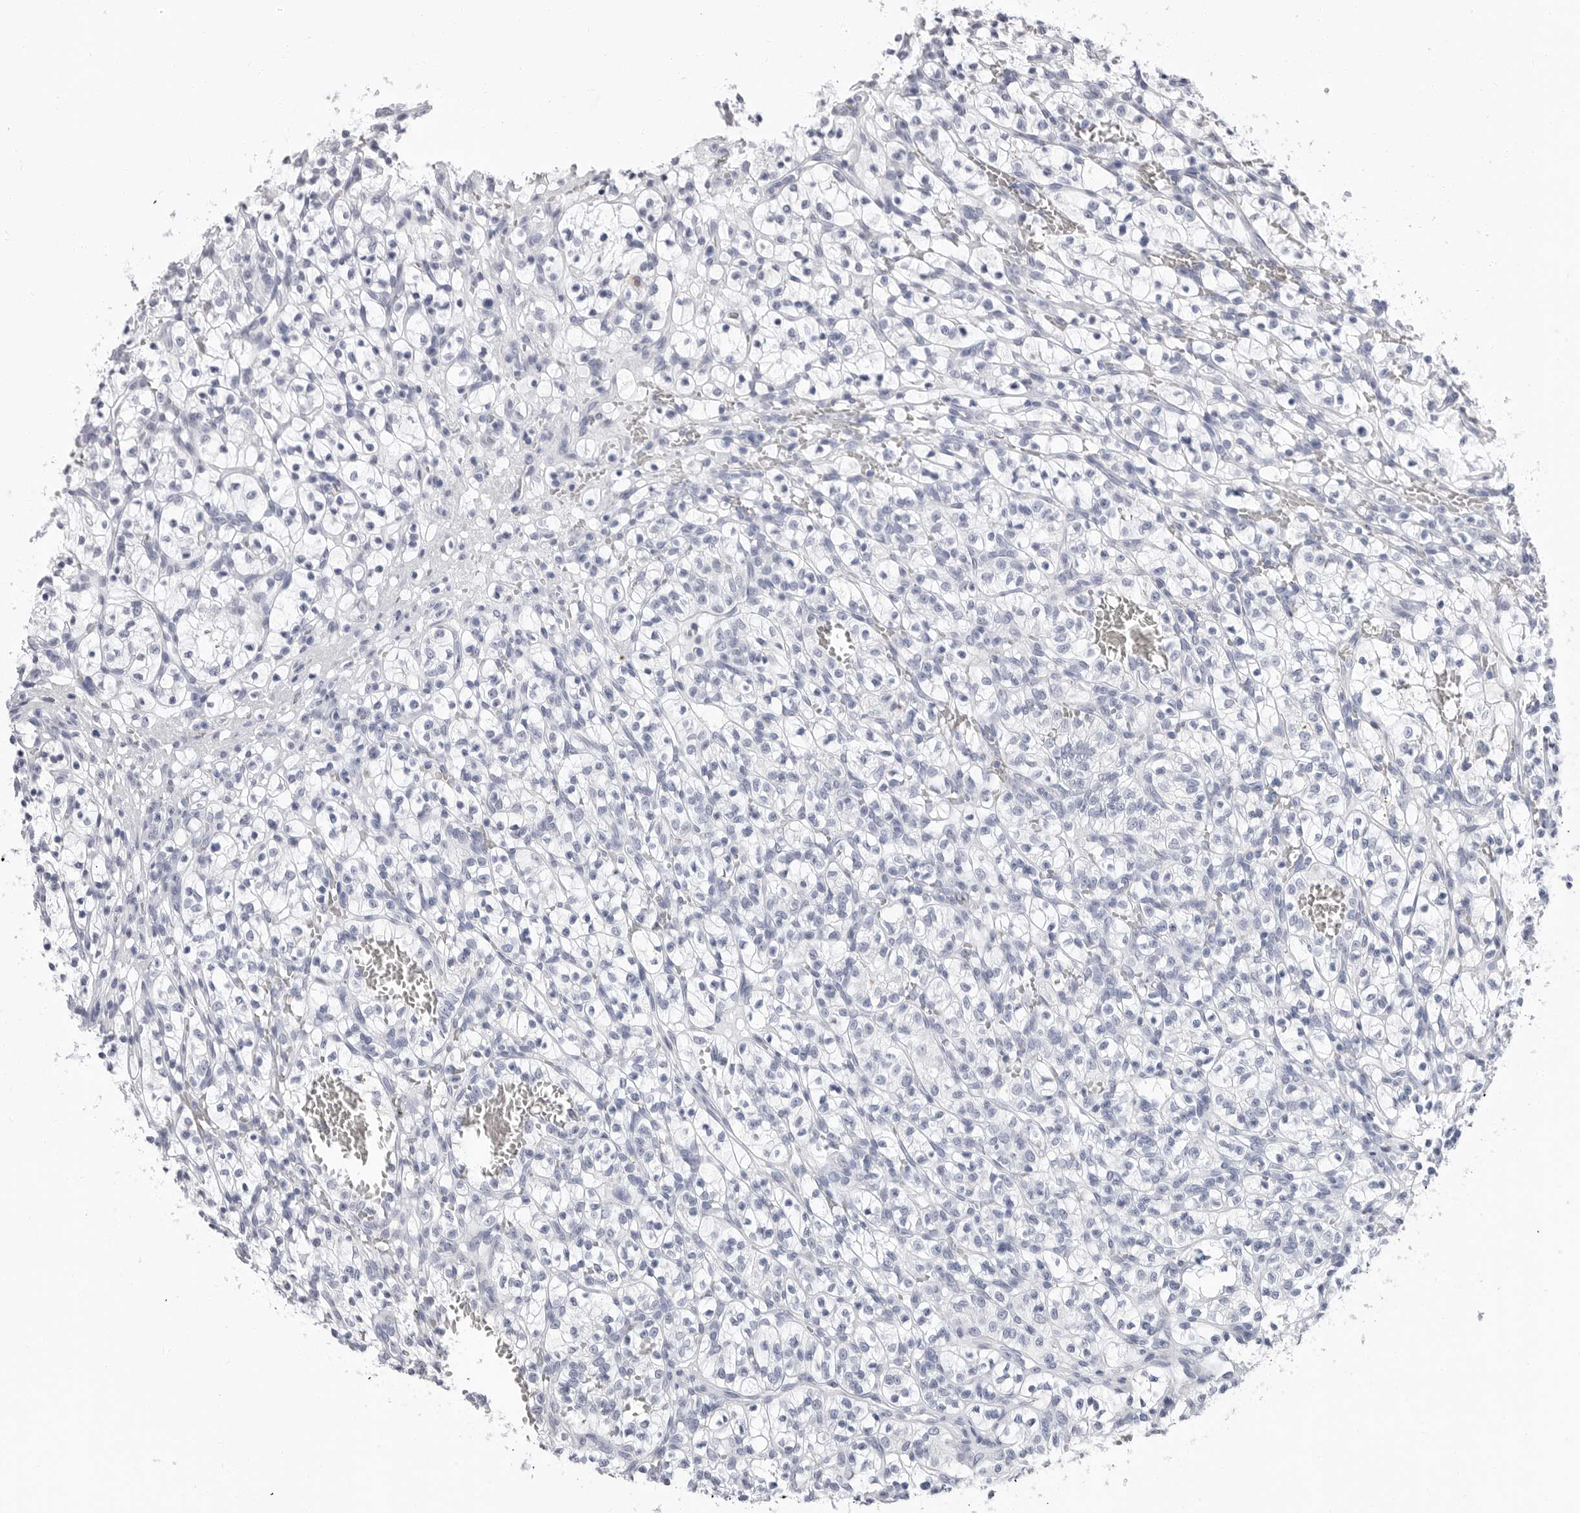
{"staining": {"intensity": "negative", "quantity": "none", "location": "none"}, "tissue": "renal cancer", "cell_type": "Tumor cells", "image_type": "cancer", "snomed": [{"axis": "morphology", "description": "Adenocarcinoma, NOS"}, {"axis": "topography", "description": "Kidney"}], "caption": "This is an IHC histopathology image of renal cancer. There is no expression in tumor cells.", "gene": "ERICH3", "patient": {"sex": "female", "age": 57}}